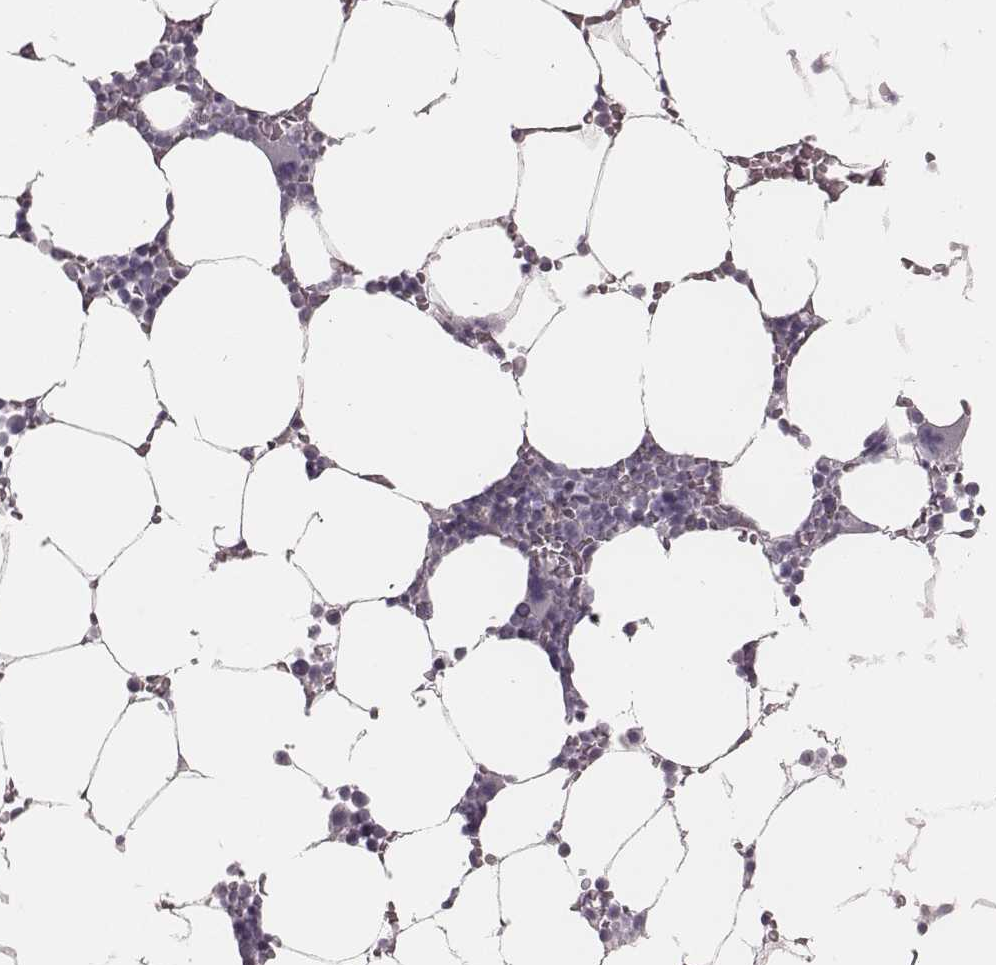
{"staining": {"intensity": "negative", "quantity": "none", "location": "none"}, "tissue": "bone marrow", "cell_type": "Hematopoietic cells", "image_type": "normal", "snomed": [{"axis": "morphology", "description": "Normal tissue, NOS"}, {"axis": "topography", "description": "Bone marrow"}], "caption": "Immunohistochemistry of unremarkable bone marrow demonstrates no expression in hematopoietic cells. (Stains: DAB (3,3'-diaminobenzidine) immunohistochemistry (IHC) with hematoxylin counter stain, Microscopy: brightfield microscopy at high magnification).", "gene": "PDCD1", "patient": {"sex": "female", "age": 52}}